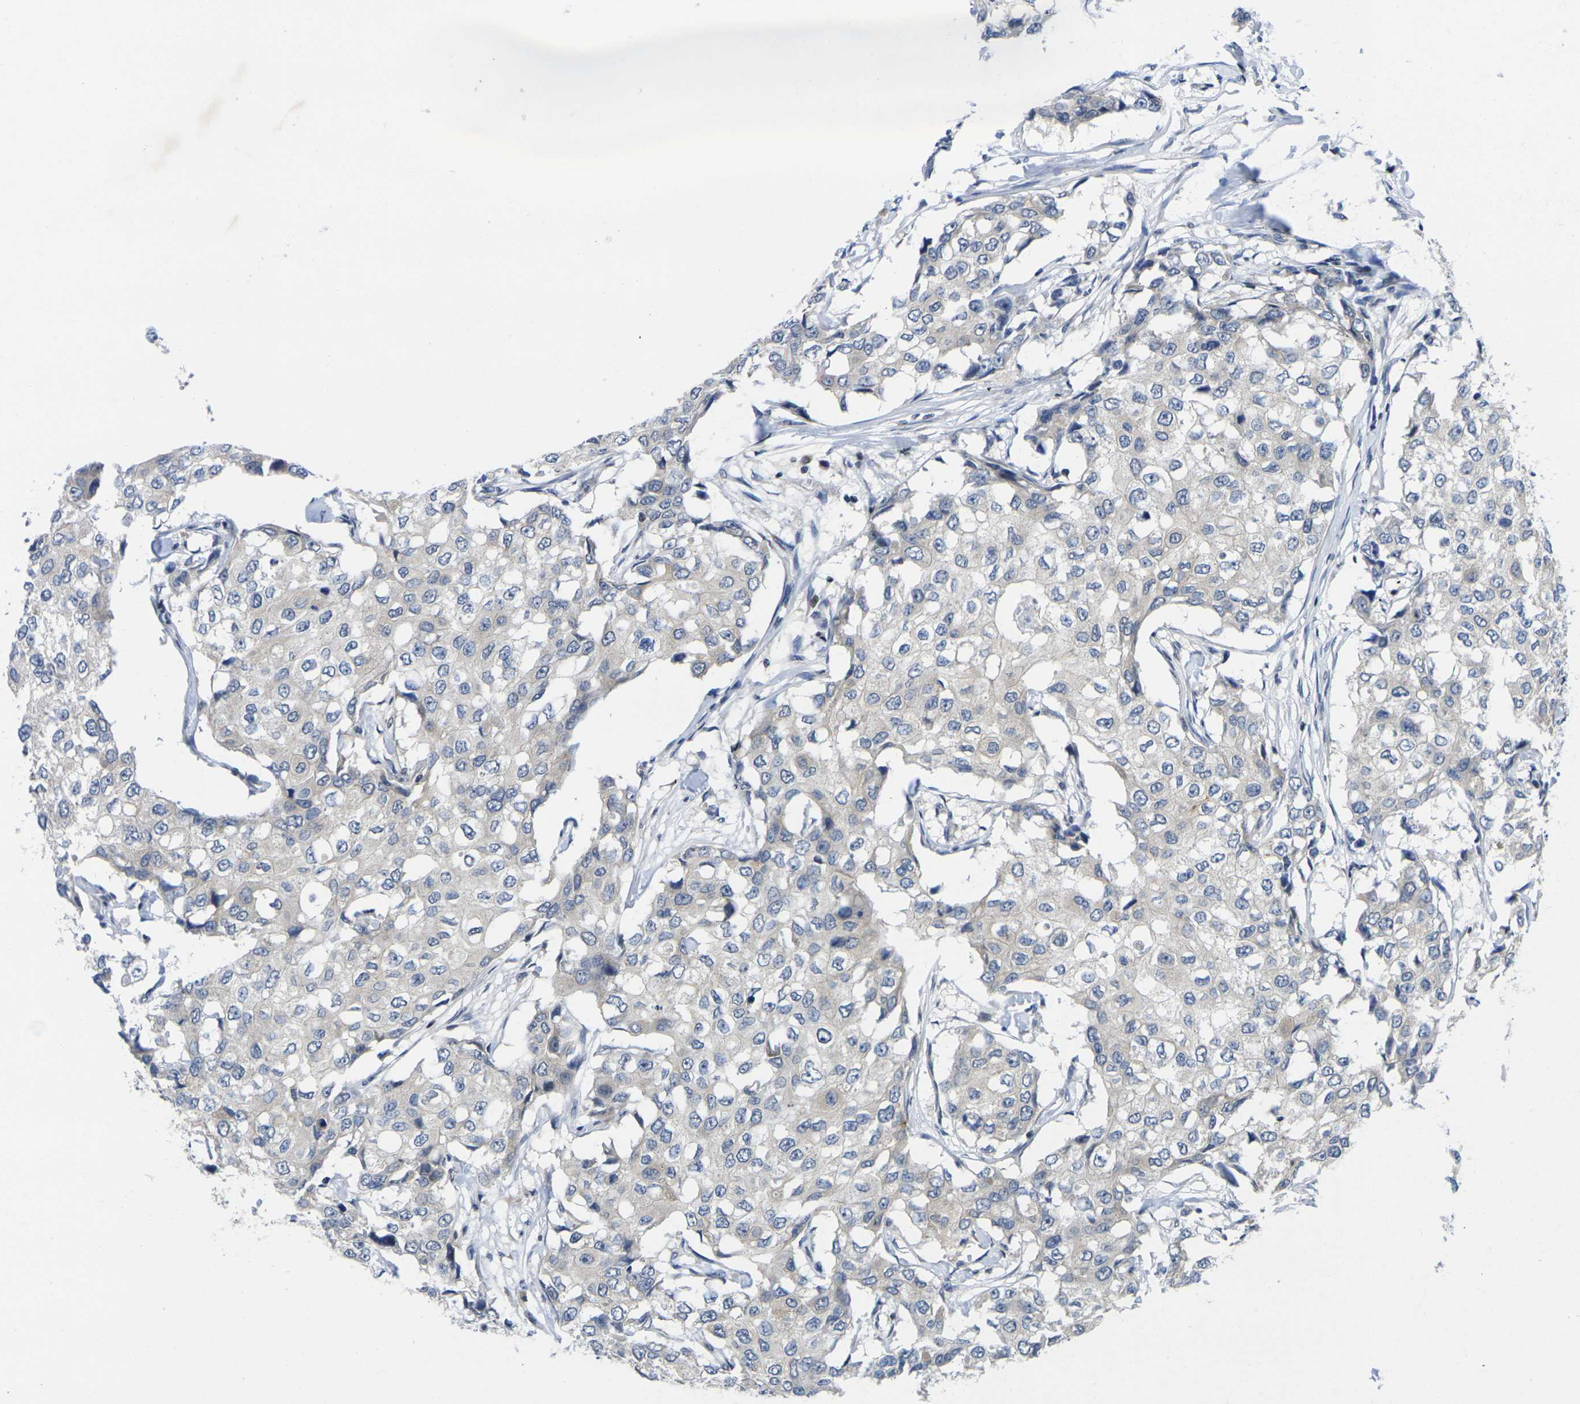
{"staining": {"intensity": "negative", "quantity": "none", "location": "none"}, "tissue": "breast cancer", "cell_type": "Tumor cells", "image_type": "cancer", "snomed": [{"axis": "morphology", "description": "Duct carcinoma"}, {"axis": "topography", "description": "Breast"}], "caption": "Tumor cells show no significant positivity in breast cancer.", "gene": "IKZF1", "patient": {"sex": "female", "age": 27}}